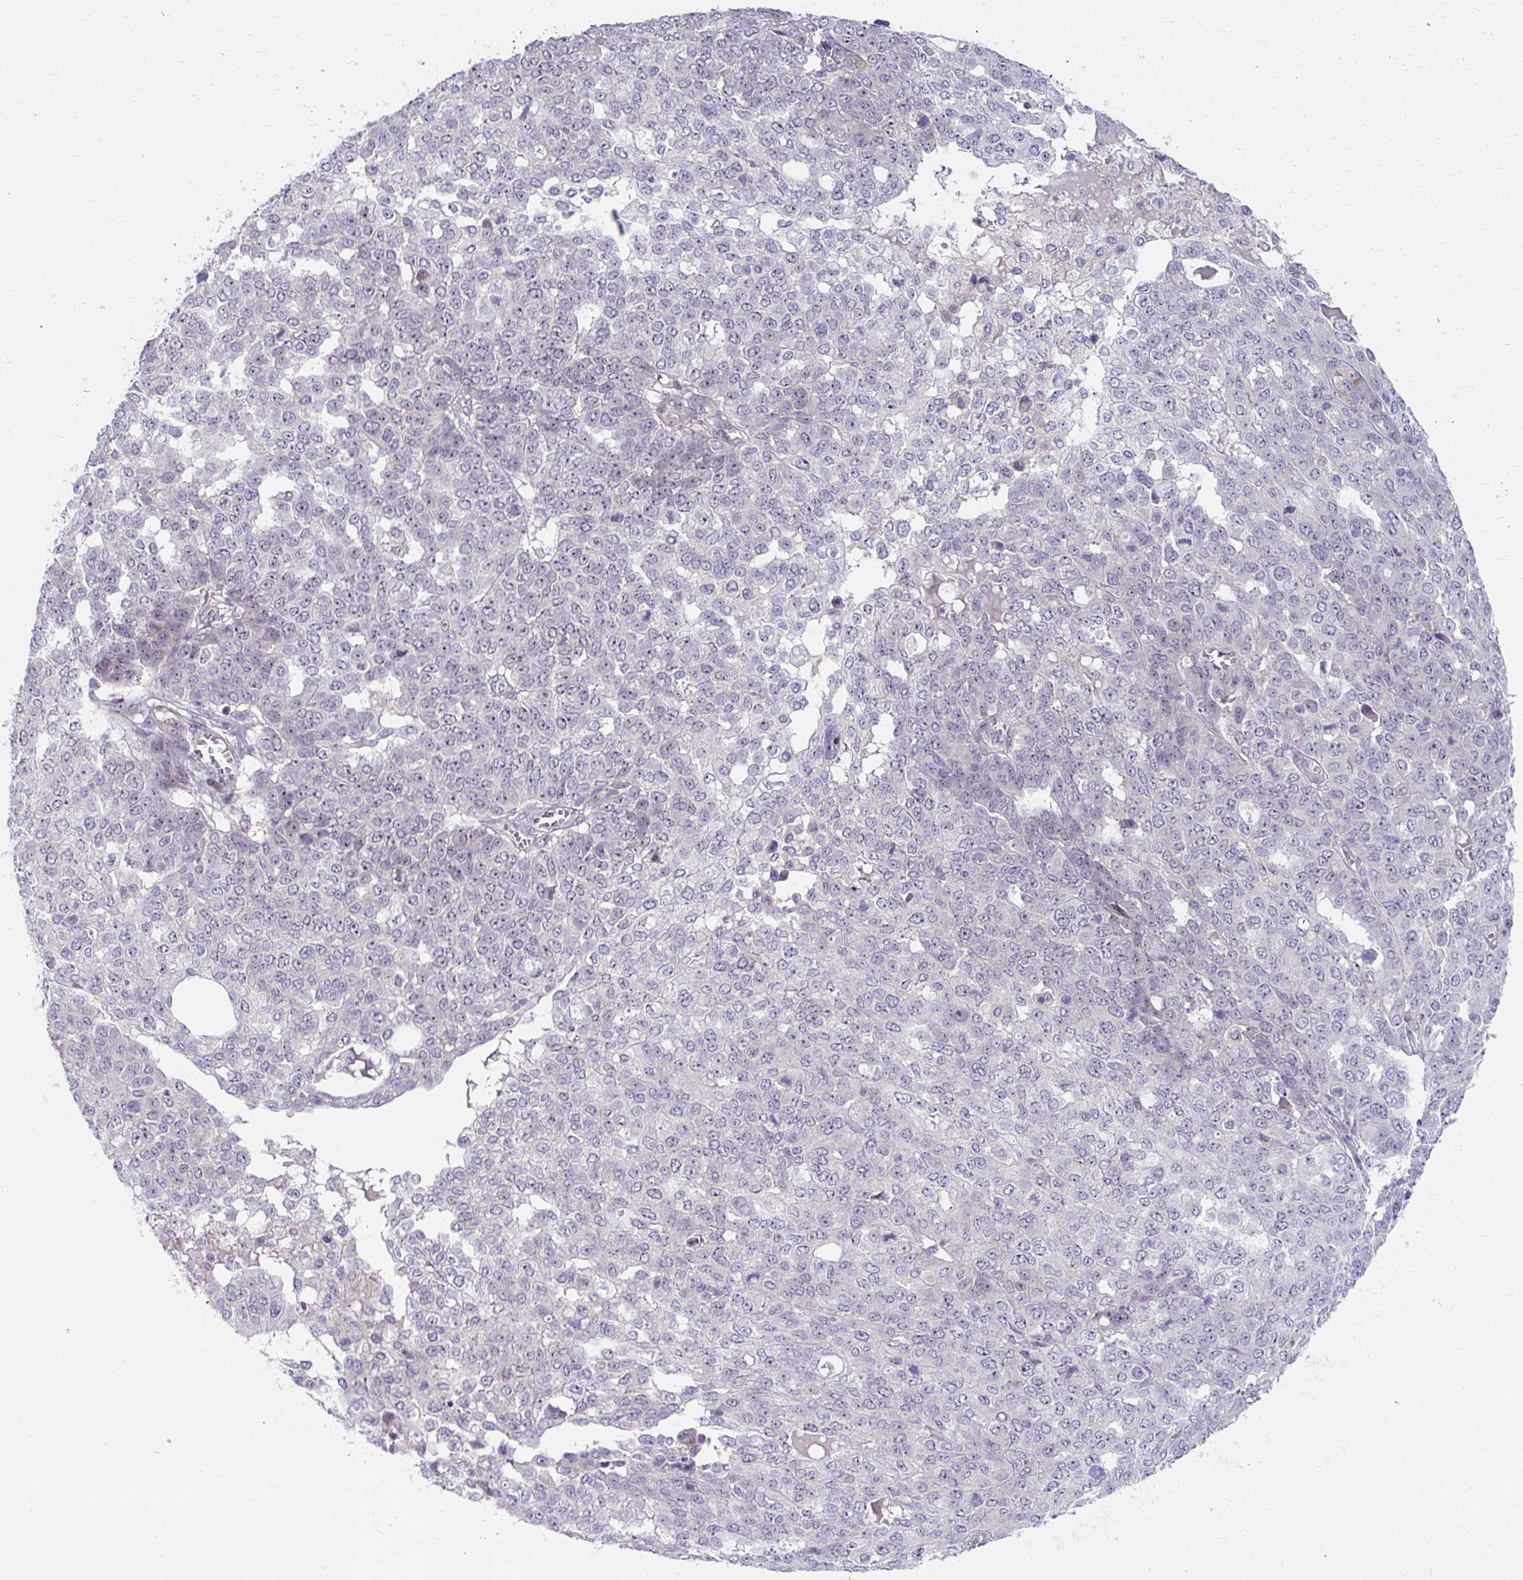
{"staining": {"intensity": "weak", "quantity": "<25%", "location": "nuclear"}, "tissue": "ovarian cancer", "cell_type": "Tumor cells", "image_type": "cancer", "snomed": [{"axis": "morphology", "description": "Cystadenocarcinoma, serous, NOS"}, {"axis": "topography", "description": "Soft tissue"}, {"axis": "topography", "description": "Ovary"}], "caption": "DAB (3,3'-diaminobenzidine) immunohistochemical staining of human serous cystadenocarcinoma (ovarian) exhibits no significant staining in tumor cells.", "gene": "MUS81", "patient": {"sex": "female", "age": 57}}